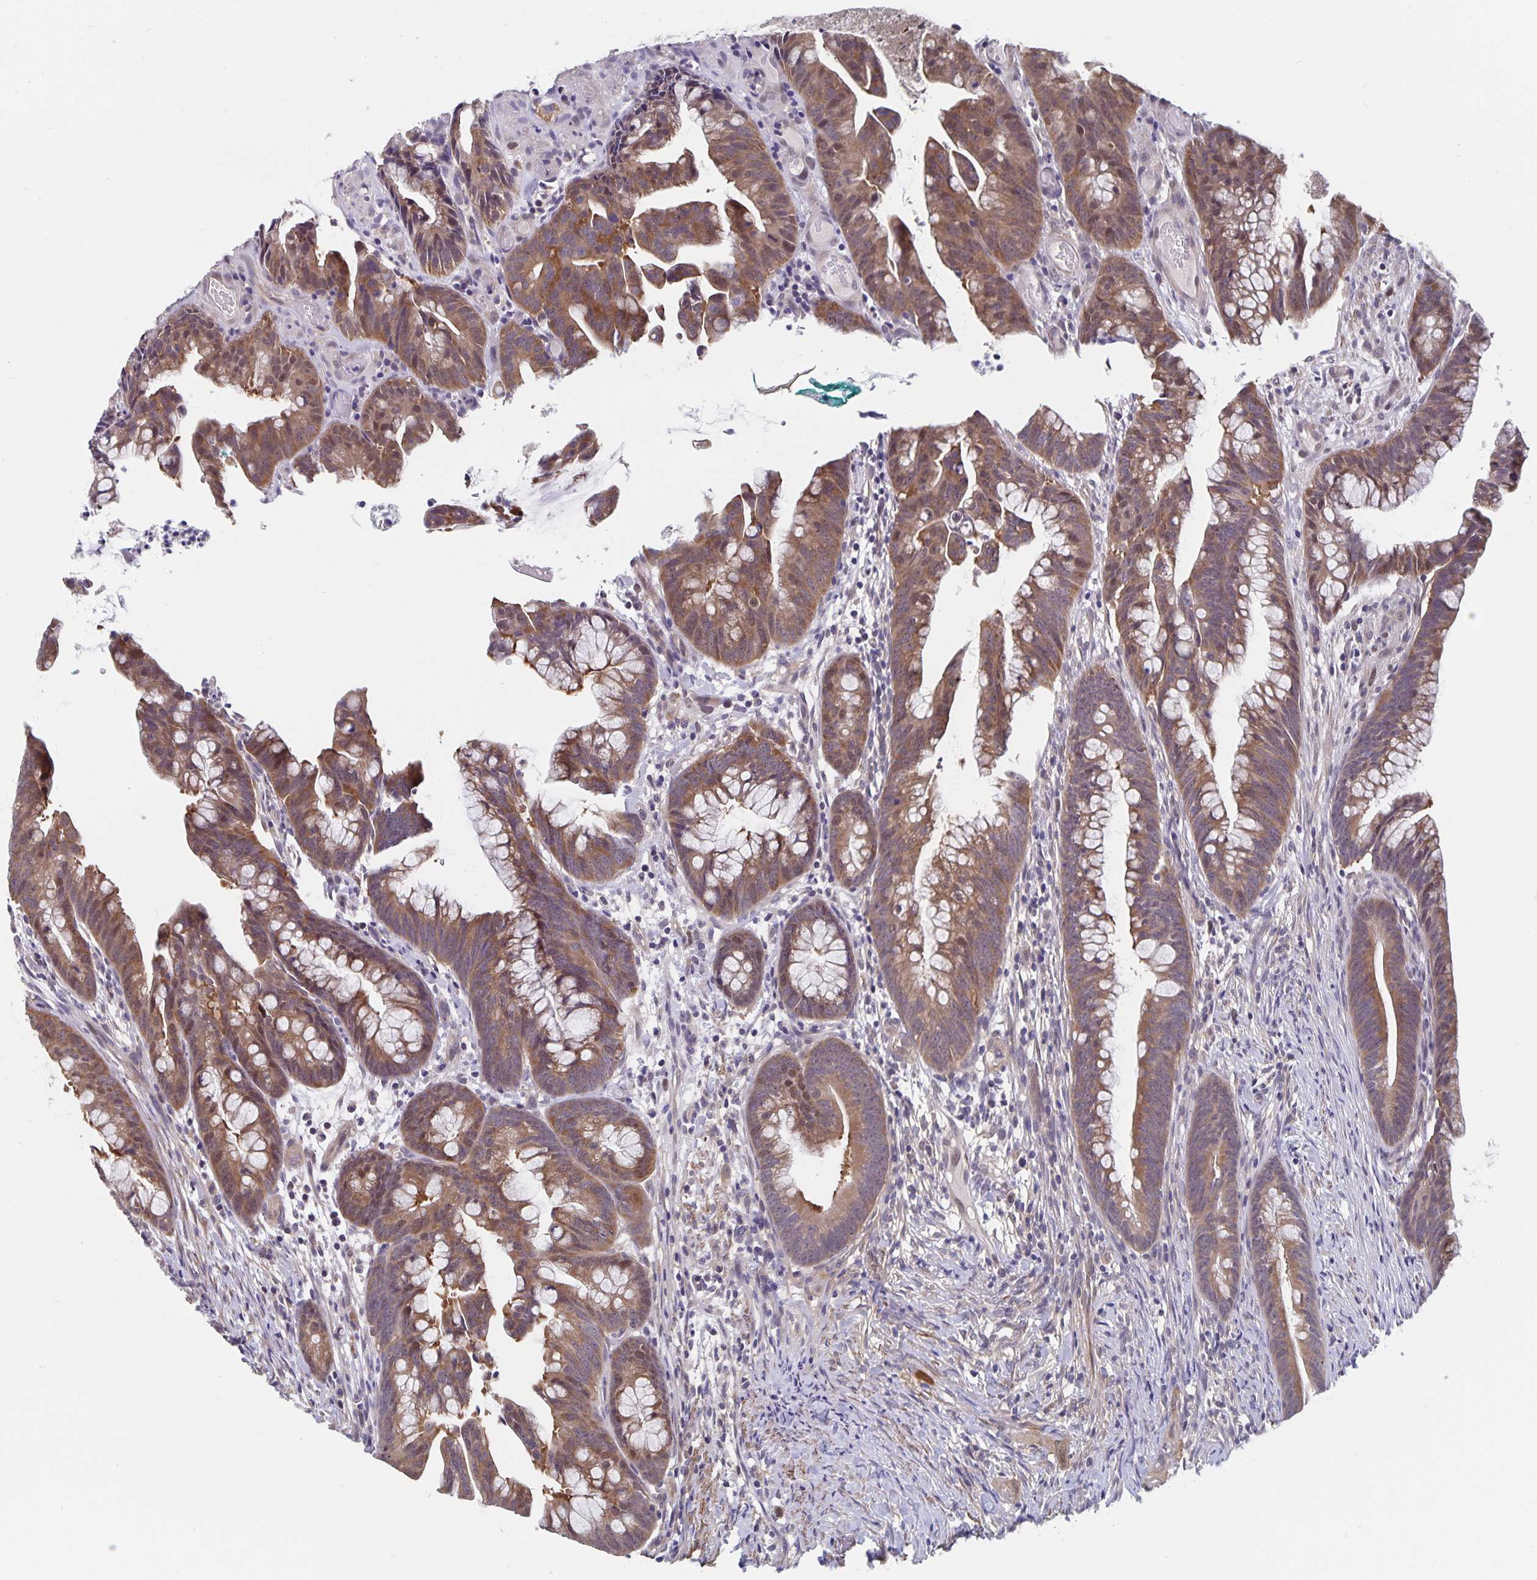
{"staining": {"intensity": "moderate", "quantity": ">75%", "location": "cytoplasmic/membranous,nuclear"}, "tissue": "colorectal cancer", "cell_type": "Tumor cells", "image_type": "cancer", "snomed": [{"axis": "morphology", "description": "Adenocarcinoma, NOS"}, {"axis": "topography", "description": "Colon"}], "caption": "IHC (DAB (3,3'-diaminobenzidine)) staining of colorectal cancer (adenocarcinoma) demonstrates moderate cytoplasmic/membranous and nuclear protein positivity in approximately >75% of tumor cells. The staining is performed using DAB brown chromogen to label protein expression. The nuclei are counter-stained blue using hematoxylin.", "gene": "BAG6", "patient": {"sex": "male", "age": 62}}